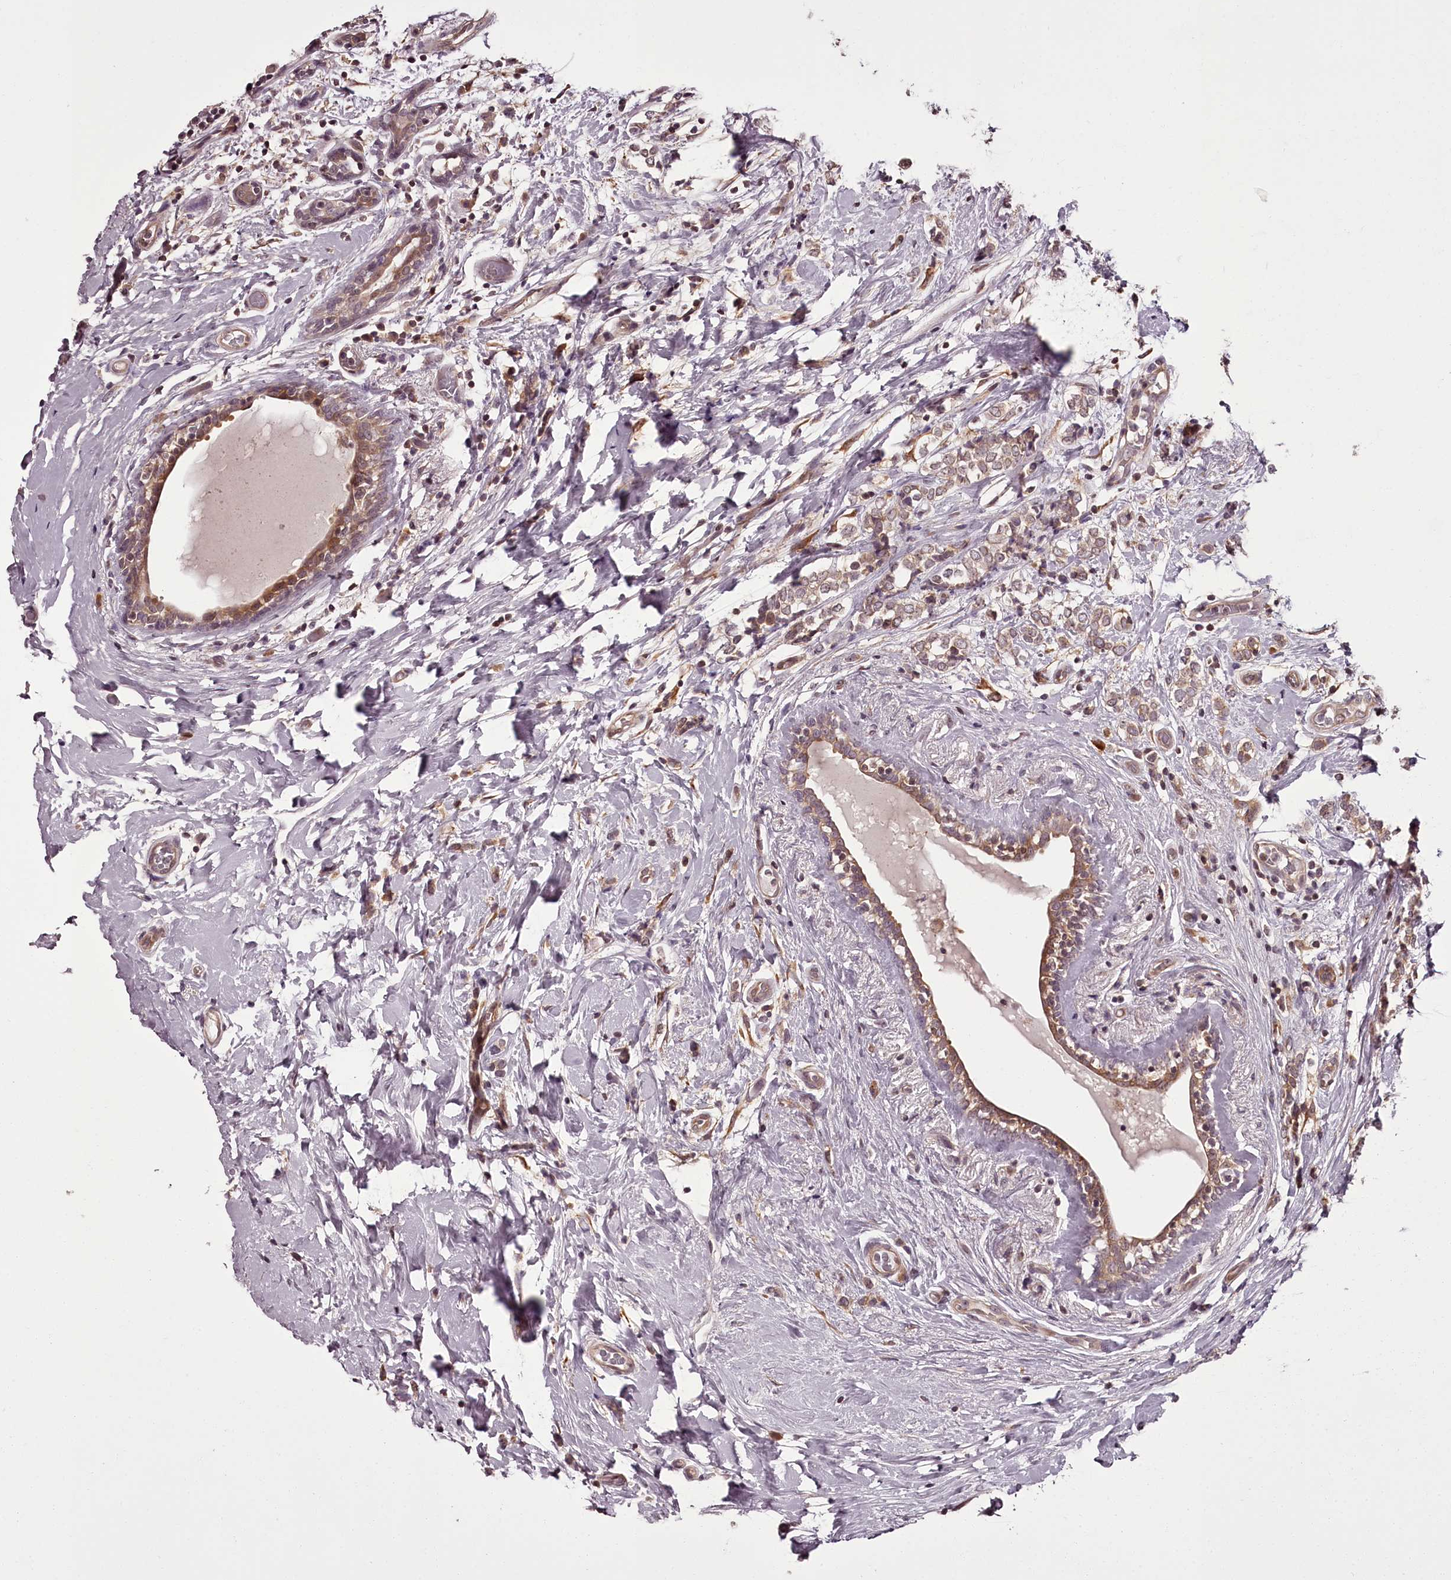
{"staining": {"intensity": "weak", "quantity": ">75%", "location": "cytoplasmic/membranous"}, "tissue": "breast cancer", "cell_type": "Tumor cells", "image_type": "cancer", "snomed": [{"axis": "morphology", "description": "Normal tissue, NOS"}, {"axis": "morphology", "description": "Lobular carcinoma"}, {"axis": "topography", "description": "Breast"}], "caption": "Protein staining shows weak cytoplasmic/membranous expression in approximately >75% of tumor cells in breast lobular carcinoma.", "gene": "CCDC92", "patient": {"sex": "female", "age": 47}}